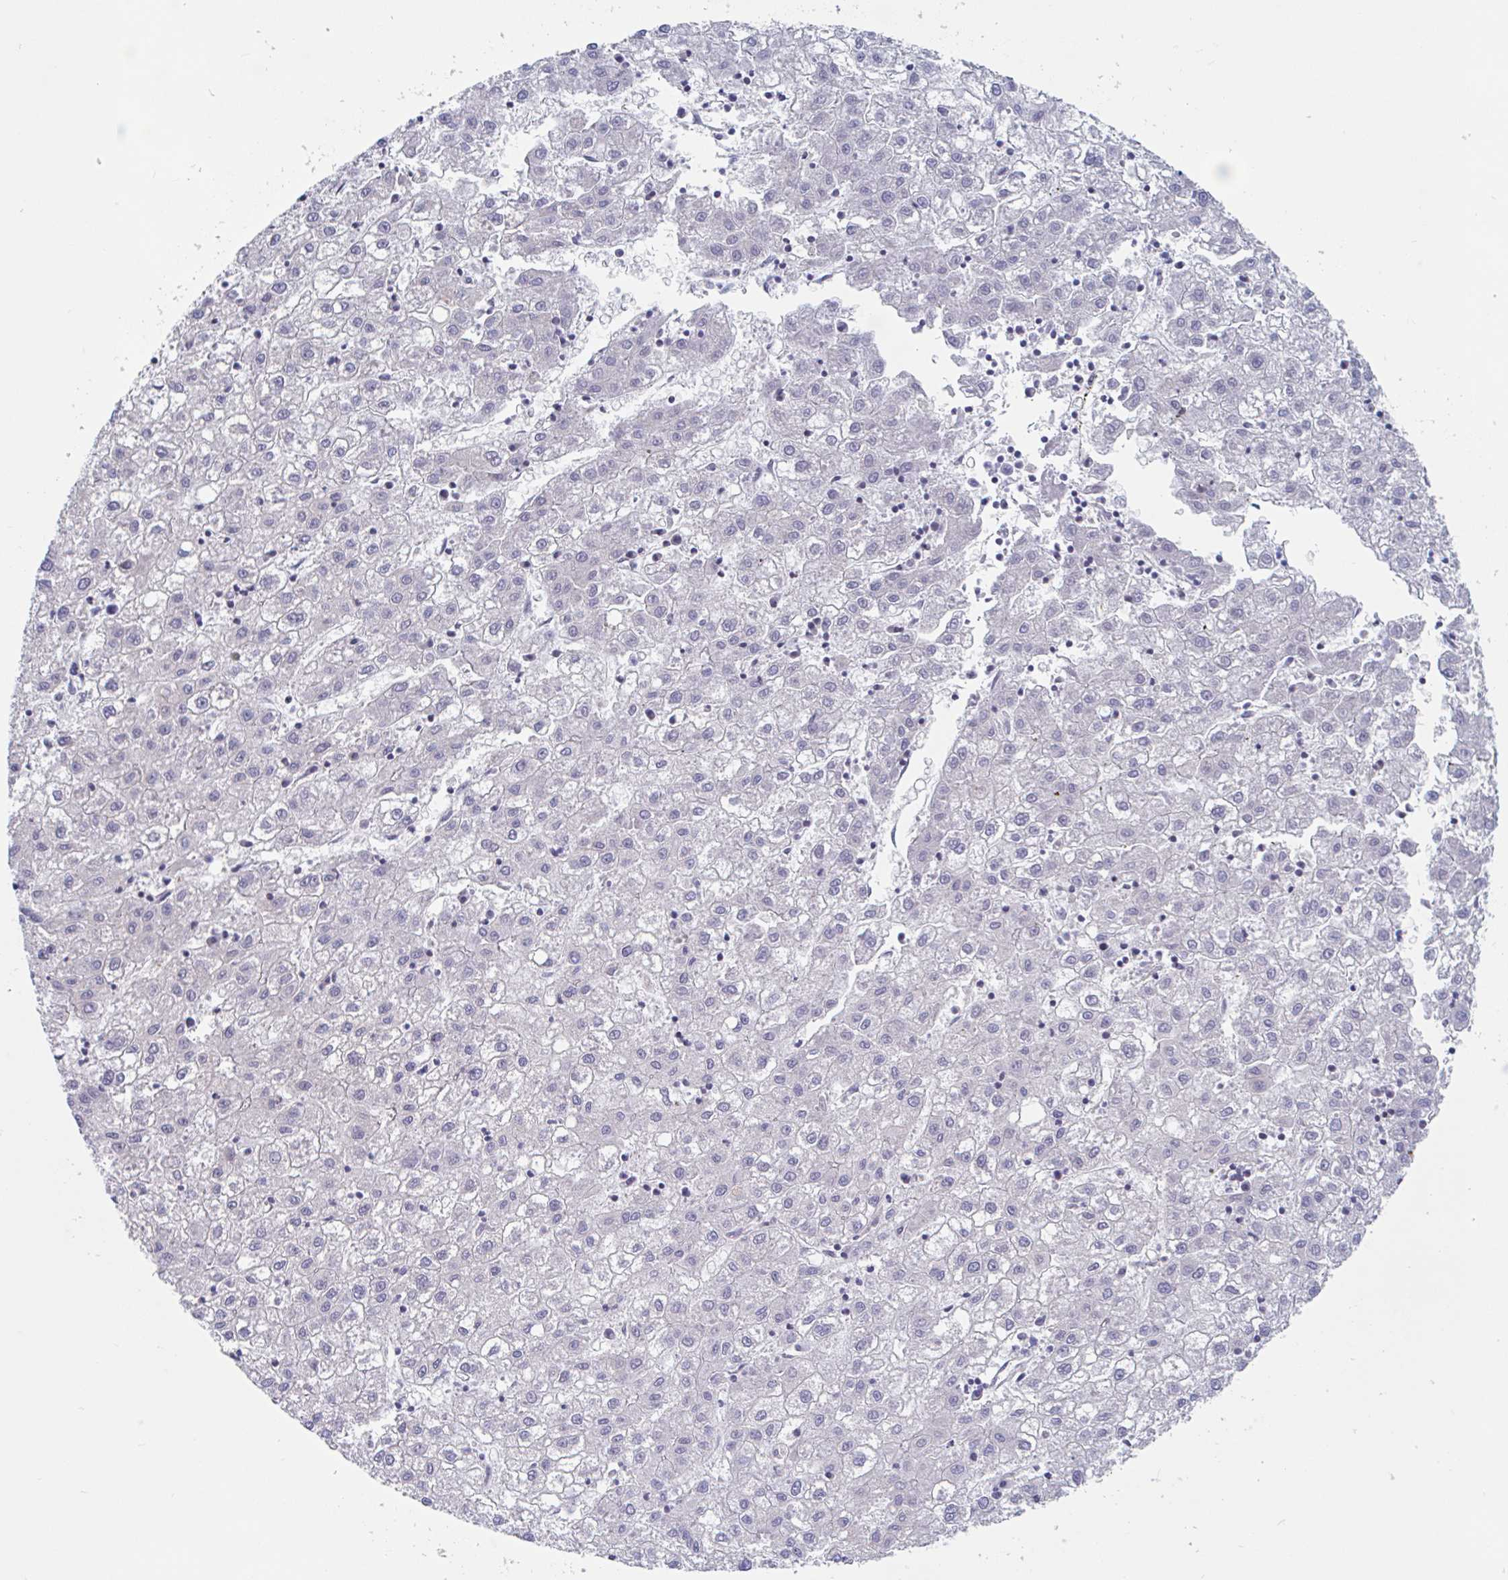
{"staining": {"intensity": "negative", "quantity": "none", "location": "none"}, "tissue": "liver cancer", "cell_type": "Tumor cells", "image_type": "cancer", "snomed": [{"axis": "morphology", "description": "Carcinoma, Hepatocellular, NOS"}, {"axis": "topography", "description": "Liver"}], "caption": "Liver cancer (hepatocellular carcinoma) was stained to show a protein in brown. There is no significant expression in tumor cells.", "gene": "UNKL", "patient": {"sex": "male", "age": 72}}